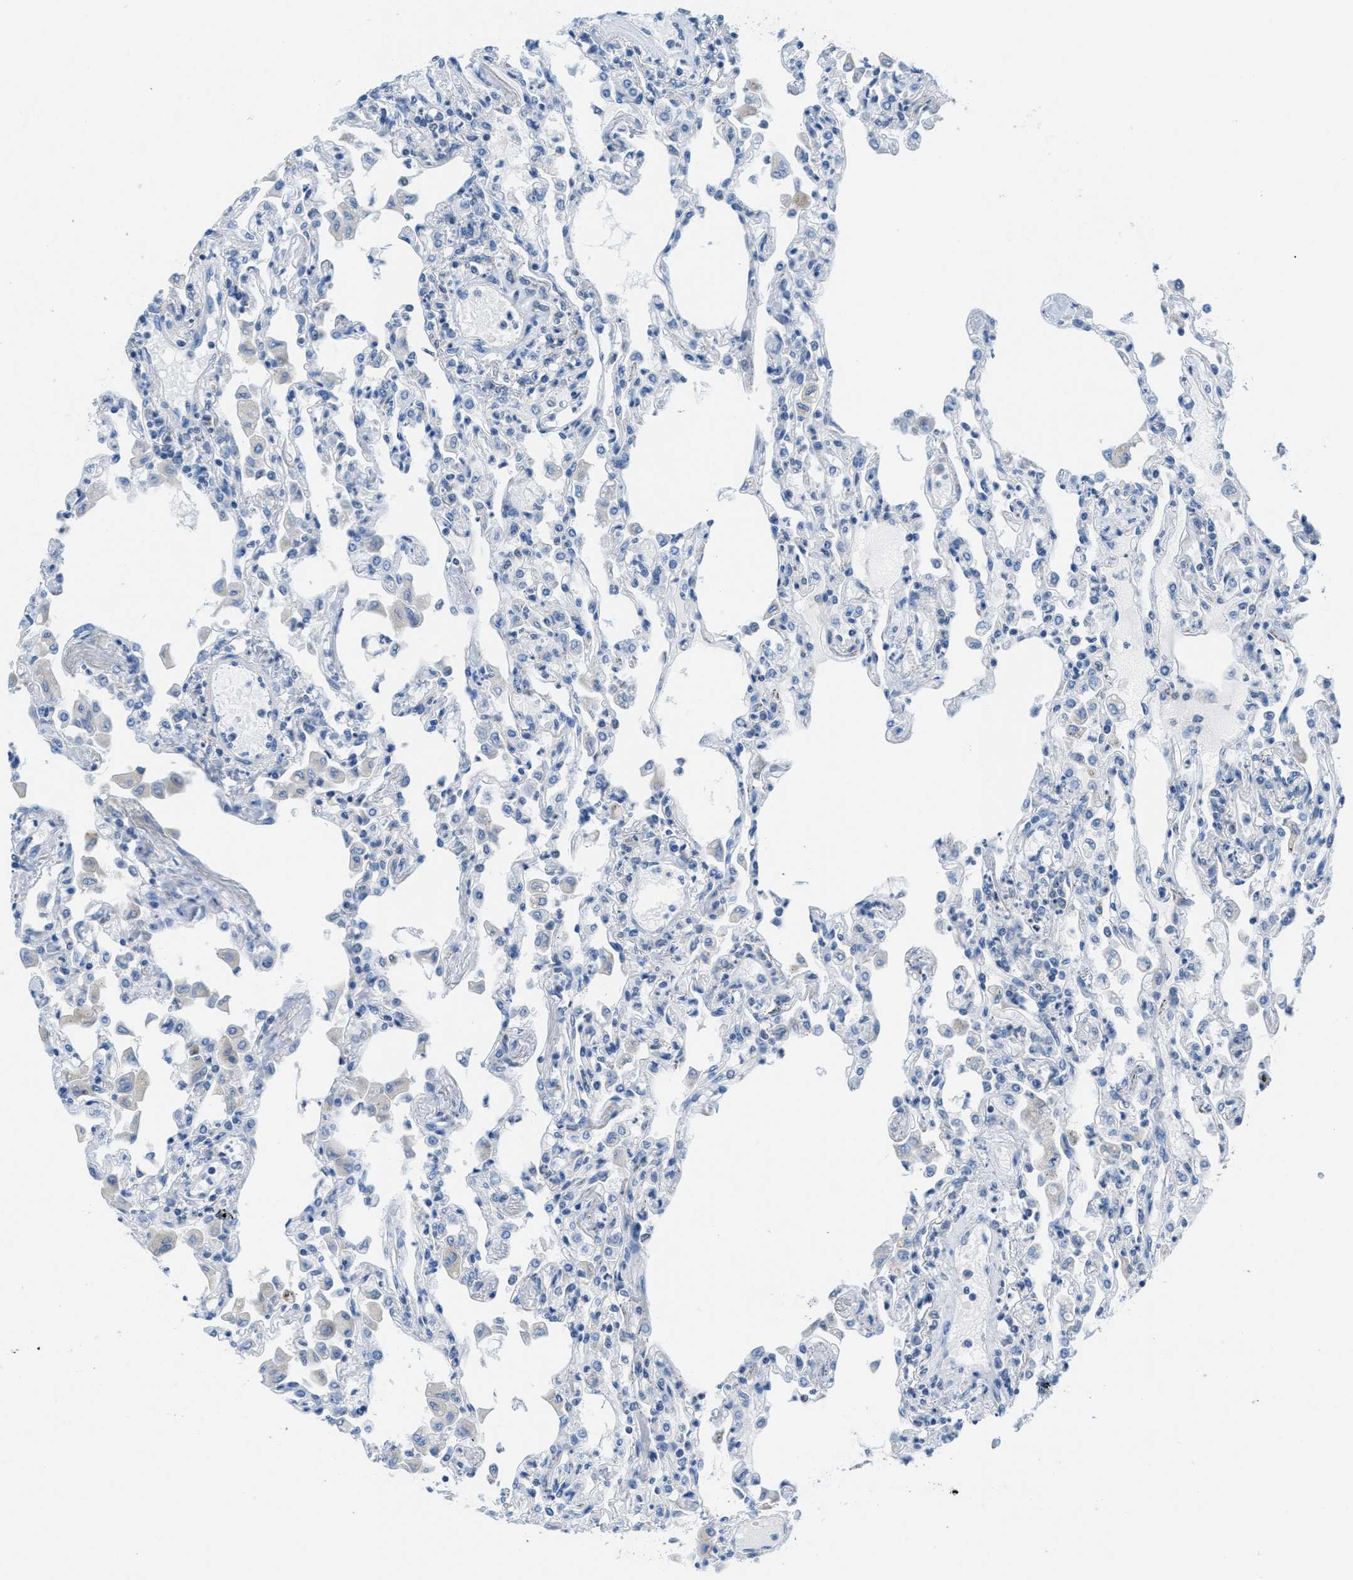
{"staining": {"intensity": "negative", "quantity": "none", "location": "none"}, "tissue": "lung", "cell_type": "Alveolar cells", "image_type": "normal", "snomed": [{"axis": "morphology", "description": "Normal tissue, NOS"}, {"axis": "topography", "description": "Bronchus"}, {"axis": "topography", "description": "Lung"}], "caption": "DAB immunohistochemical staining of benign human lung displays no significant positivity in alveolar cells.", "gene": "PTDSS1", "patient": {"sex": "female", "age": 49}}